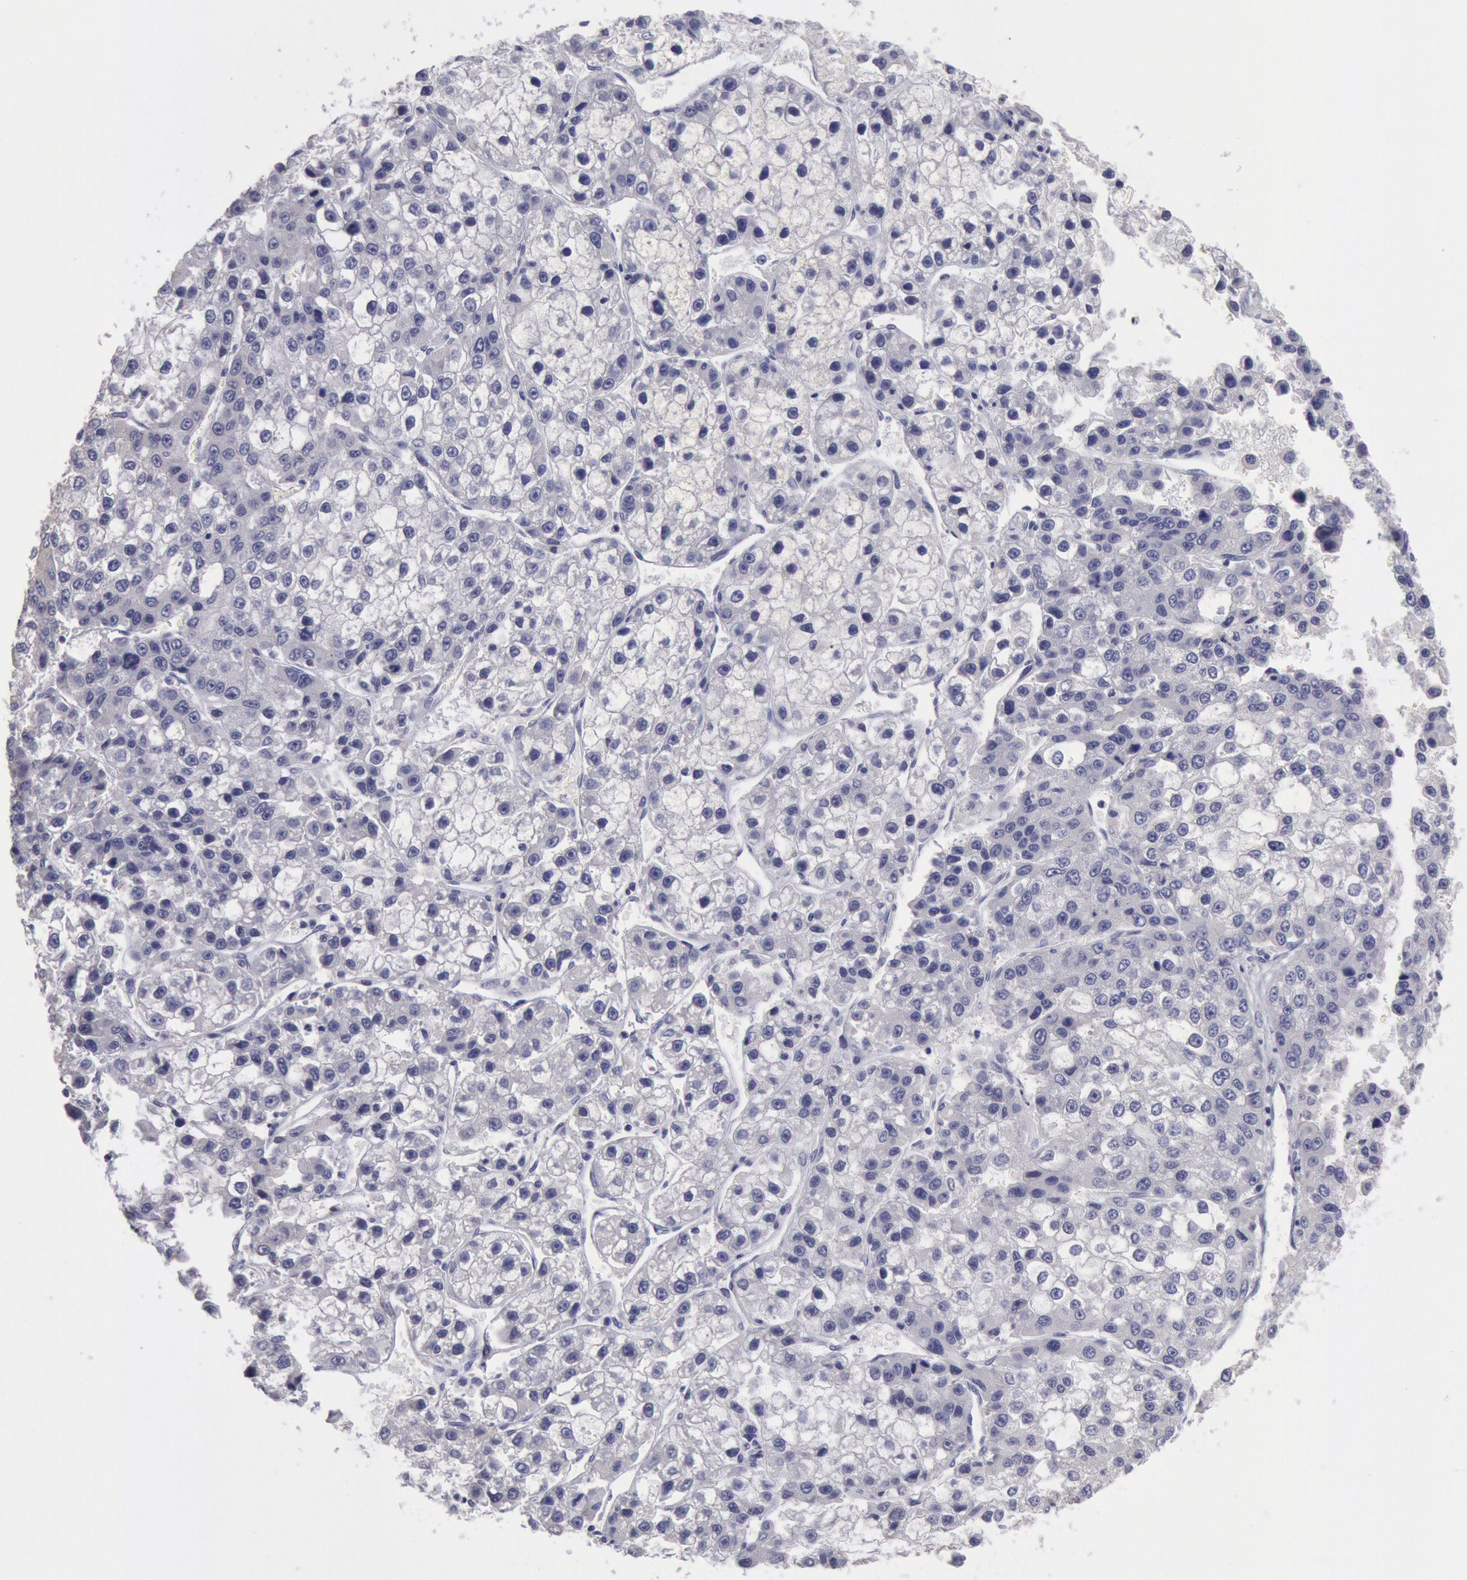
{"staining": {"intensity": "negative", "quantity": "none", "location": "none"}, "tissue": "liver cancer", "cell_type": "Tumor cells", "image_type": "cancer", "snomed": [{"axis": "morphology", "description": "Carcinoma, Hepatocellular, NOS"}, {"axis": "topography", "description": "Liver"}], "caption": "IHC micrograph of liver cancer (hepatocellular carcinoma) stained for a protein (brown), which demonstrates no expression in tumor cells.", "gene": "MYH7", "patient": {"sex": "female", "age": 66}}